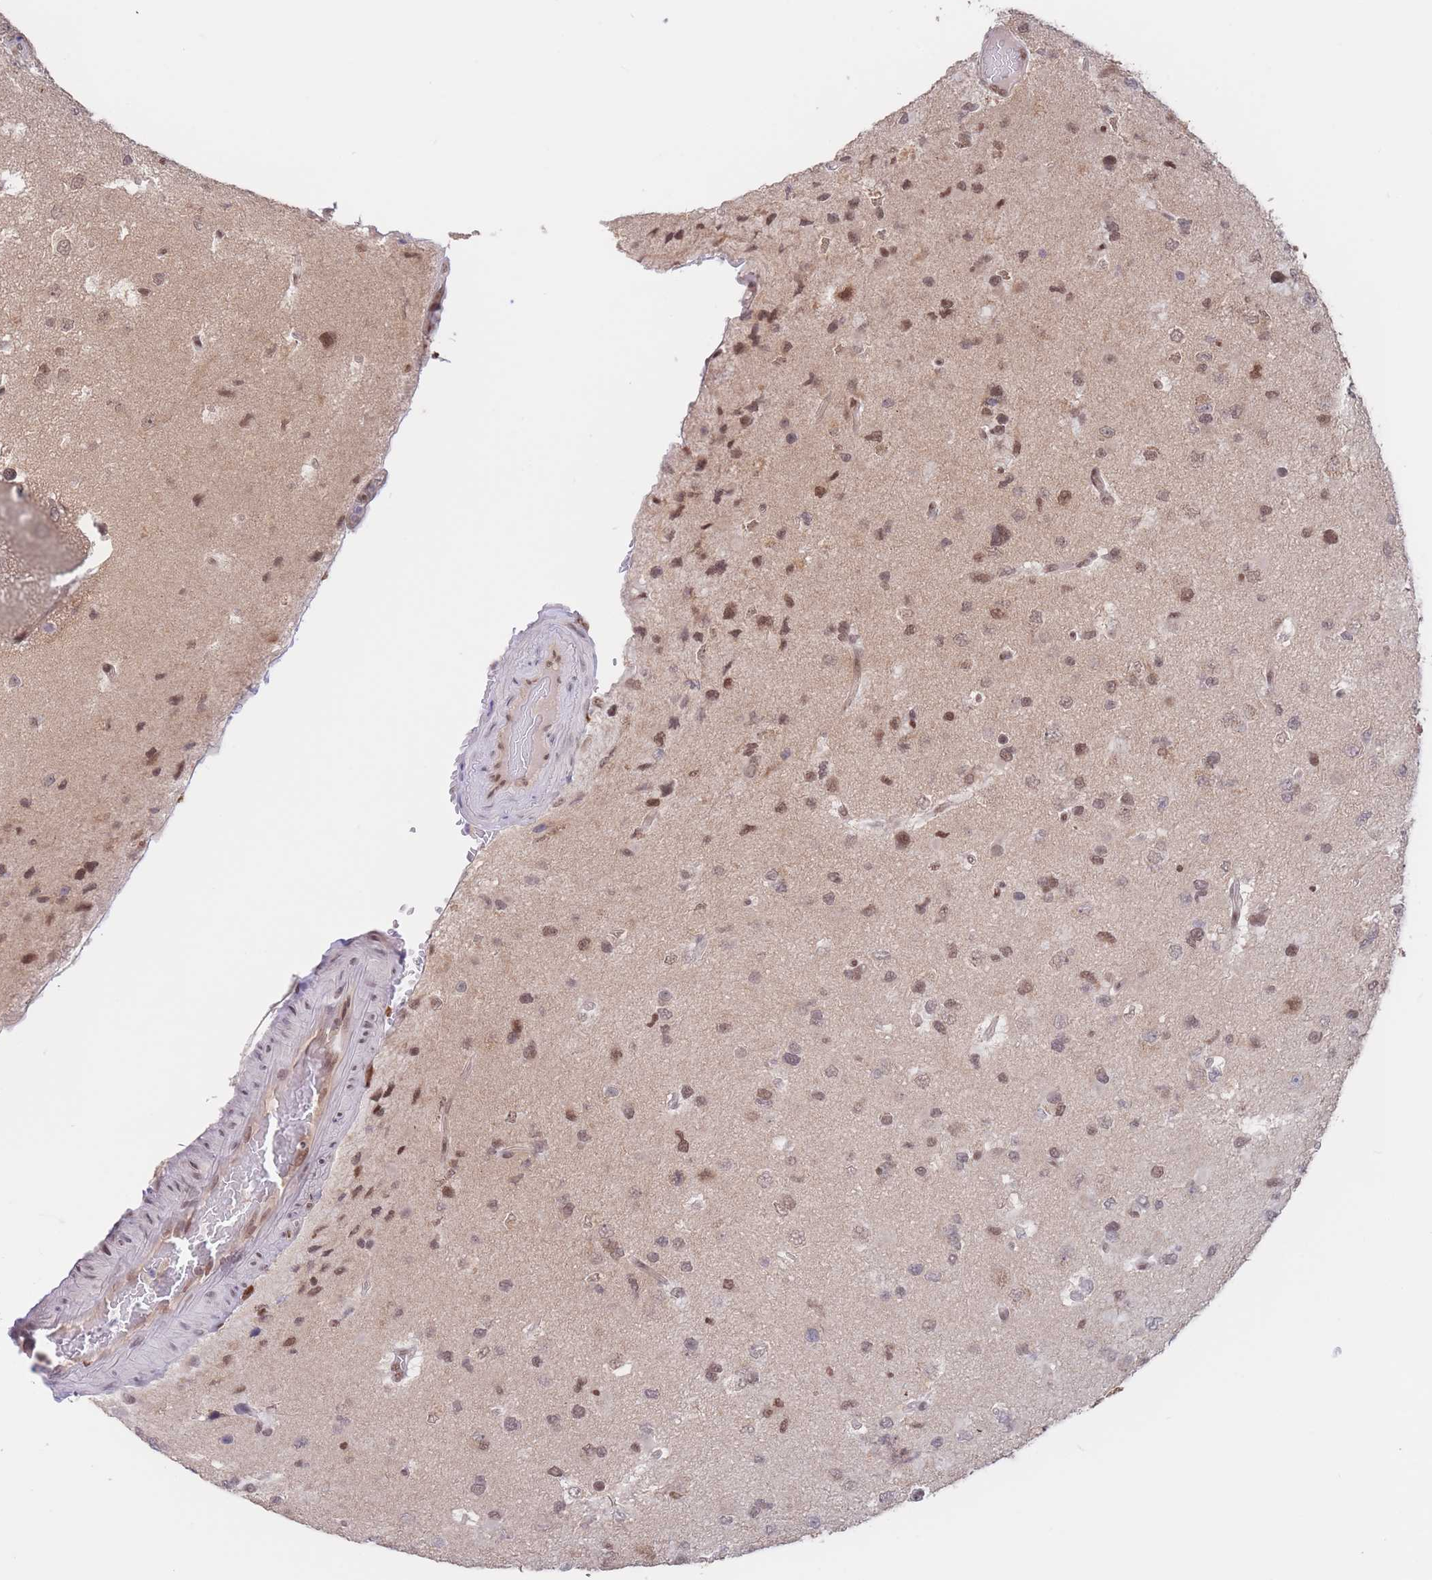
{"staining": {"intensity": "moderate", "quantity": ">75%", "location": "nuclear"}, "tissue": "glioma", "cell_type": "Tumor cells", "image_type": "cancer", "snomed": [{"axis": "morphology", "description": "Glioma, malignant, High grade"}, {"axis": "topography", "description": "Brain"}], "caption": "Human malignant glioma (high-grade) stained with a protein marker reveals moderate staining in tumor cells.", "gene": "SMAD9", "patient": {"sex": "male", "age": 53}}